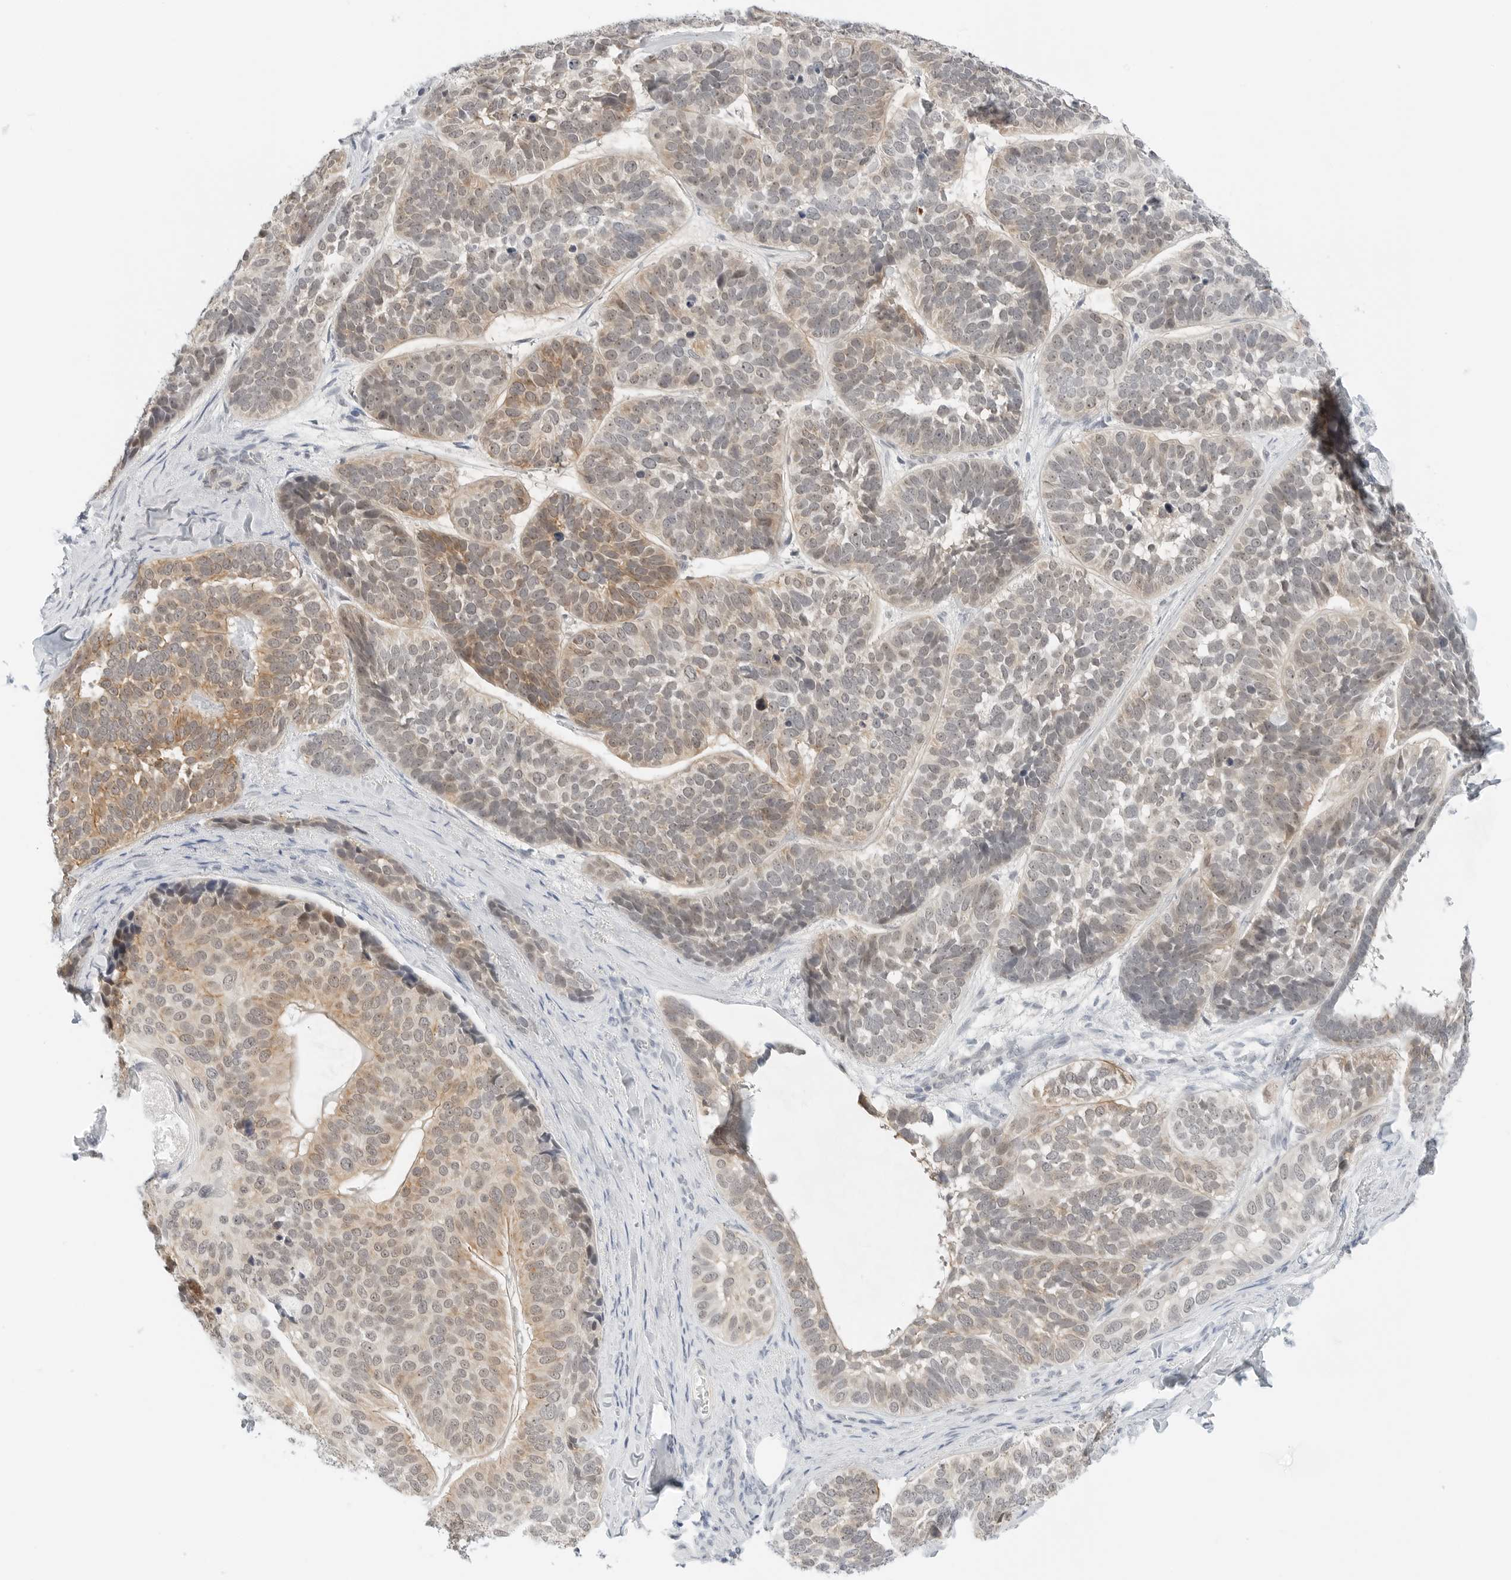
{"staining": {"intensity": "moderate", "quantity": "<25%", "location": "cytoplasmic/membranous"}, "tissue": "skin cancer", "cell_type": "Tumor cells", "image_type": "cancer", "snomed": [{"axis": "morphology", "description": "Basal cell carcinoma"}, {"axis": "topography", "description": "Skin"}], "caption": "Immunohistochemistry of skin basal cell carcinoma demonstrates low levels of moderate cytoplasmic/membranous expression in approximately <25% of tumor cells.", "gene": "CCSAP", "patient": {"sex": "male", "age": 62}}